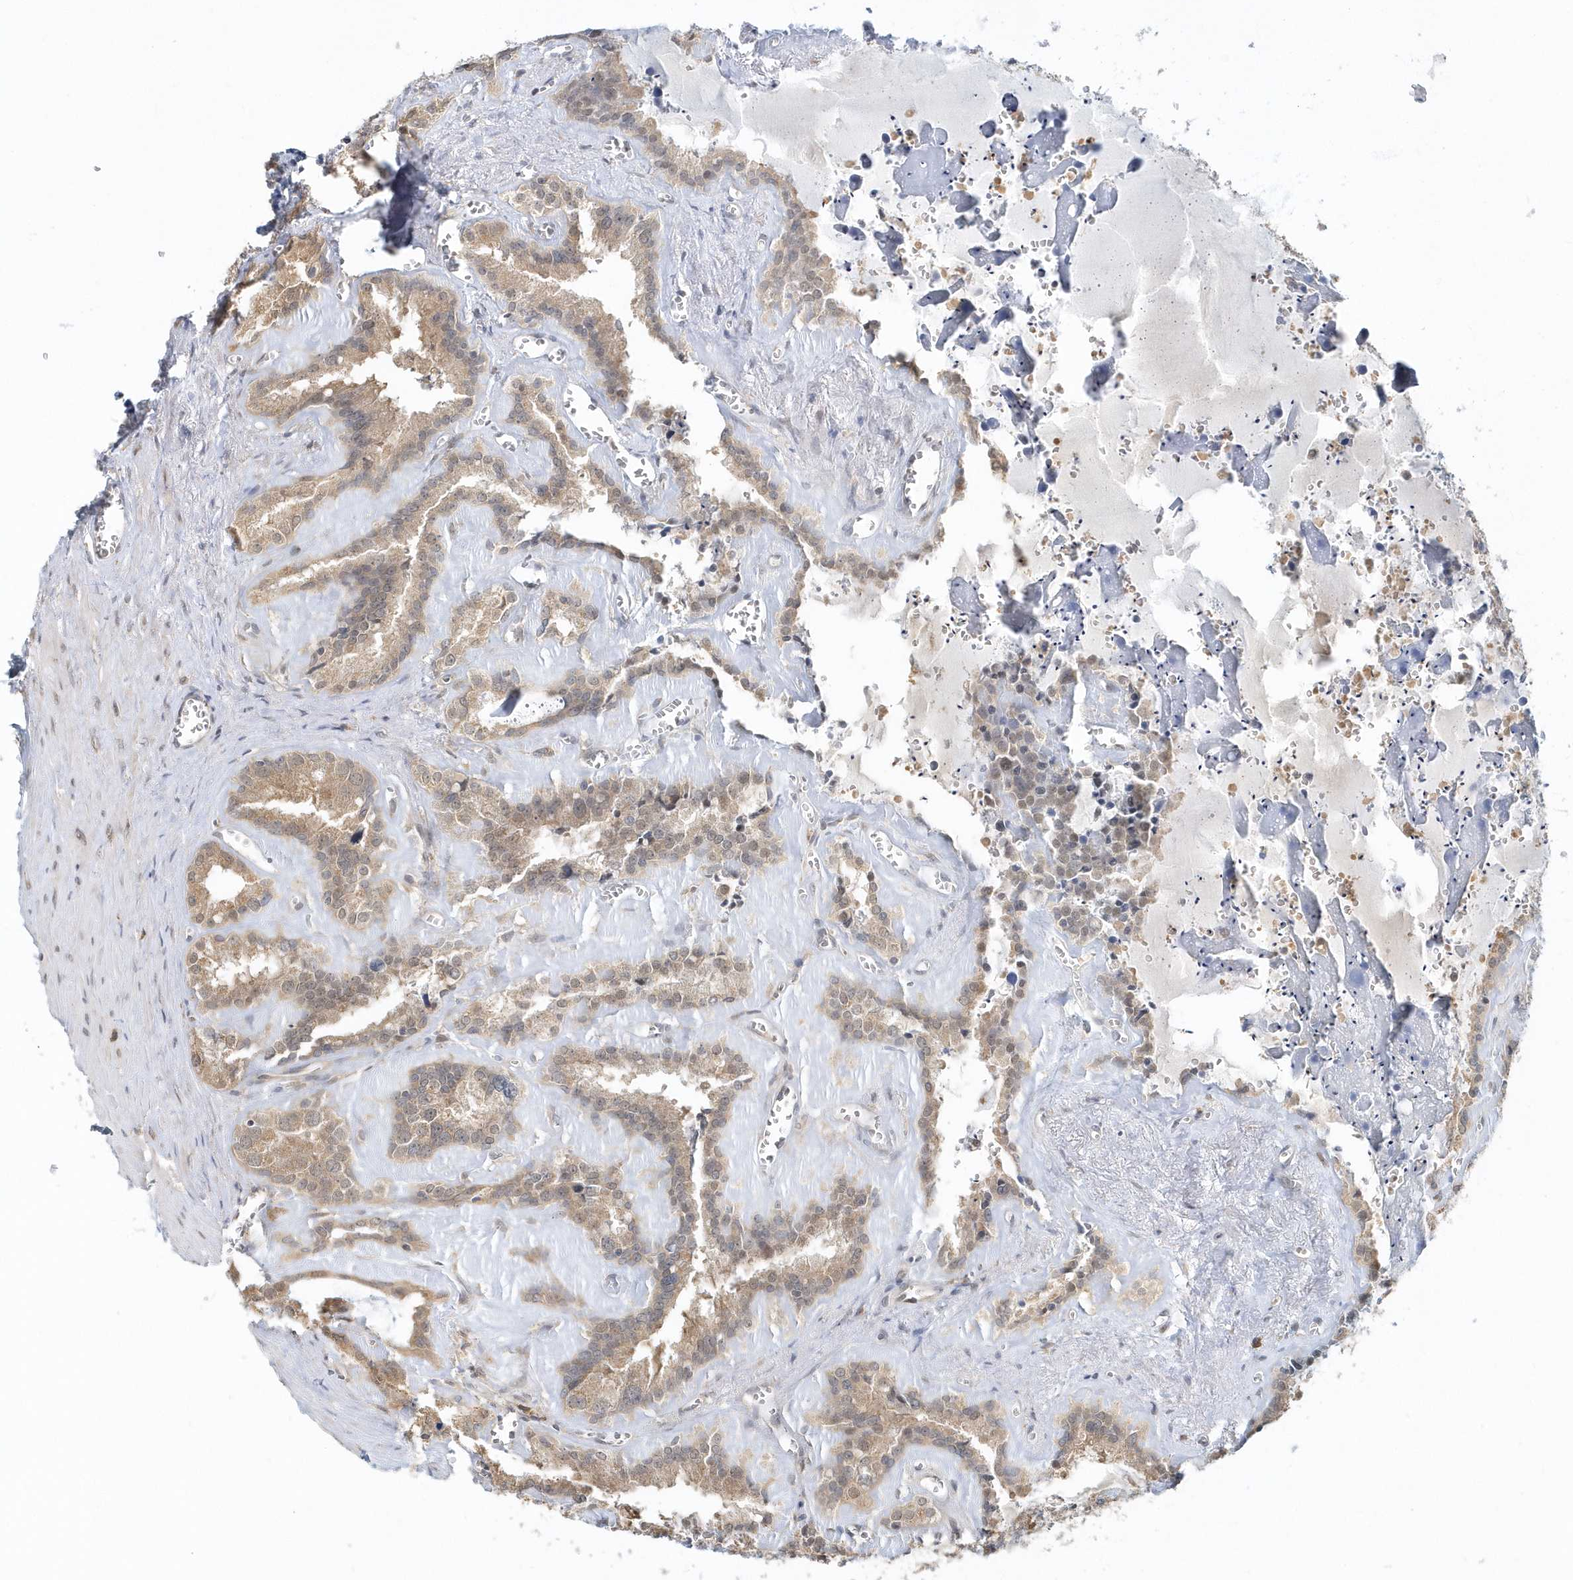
{"staining": {"intensity": "moderate", "quantity": ">75%", "location": "cytoplasmic/membranous"}, "tissue": "seminal vesicle", "cell_type": "Glandular cells", "image_type": "normal", "snomed": [{"axis": "morphology", "description": "Normal tissue, NOS"}, {"axis": "topography", "description": "Prostate"}, {"axis": "topography", "description": "Seminal veicle"}], "caption": "Immunohistochemical staining of normal seminal vesicle reveals medium levels of moderate cytoplasmic/membranous staining in approximately >75% of glandular cells.", "gene": "PSMD6", "patient": {"sex": "male", "age": 59}}